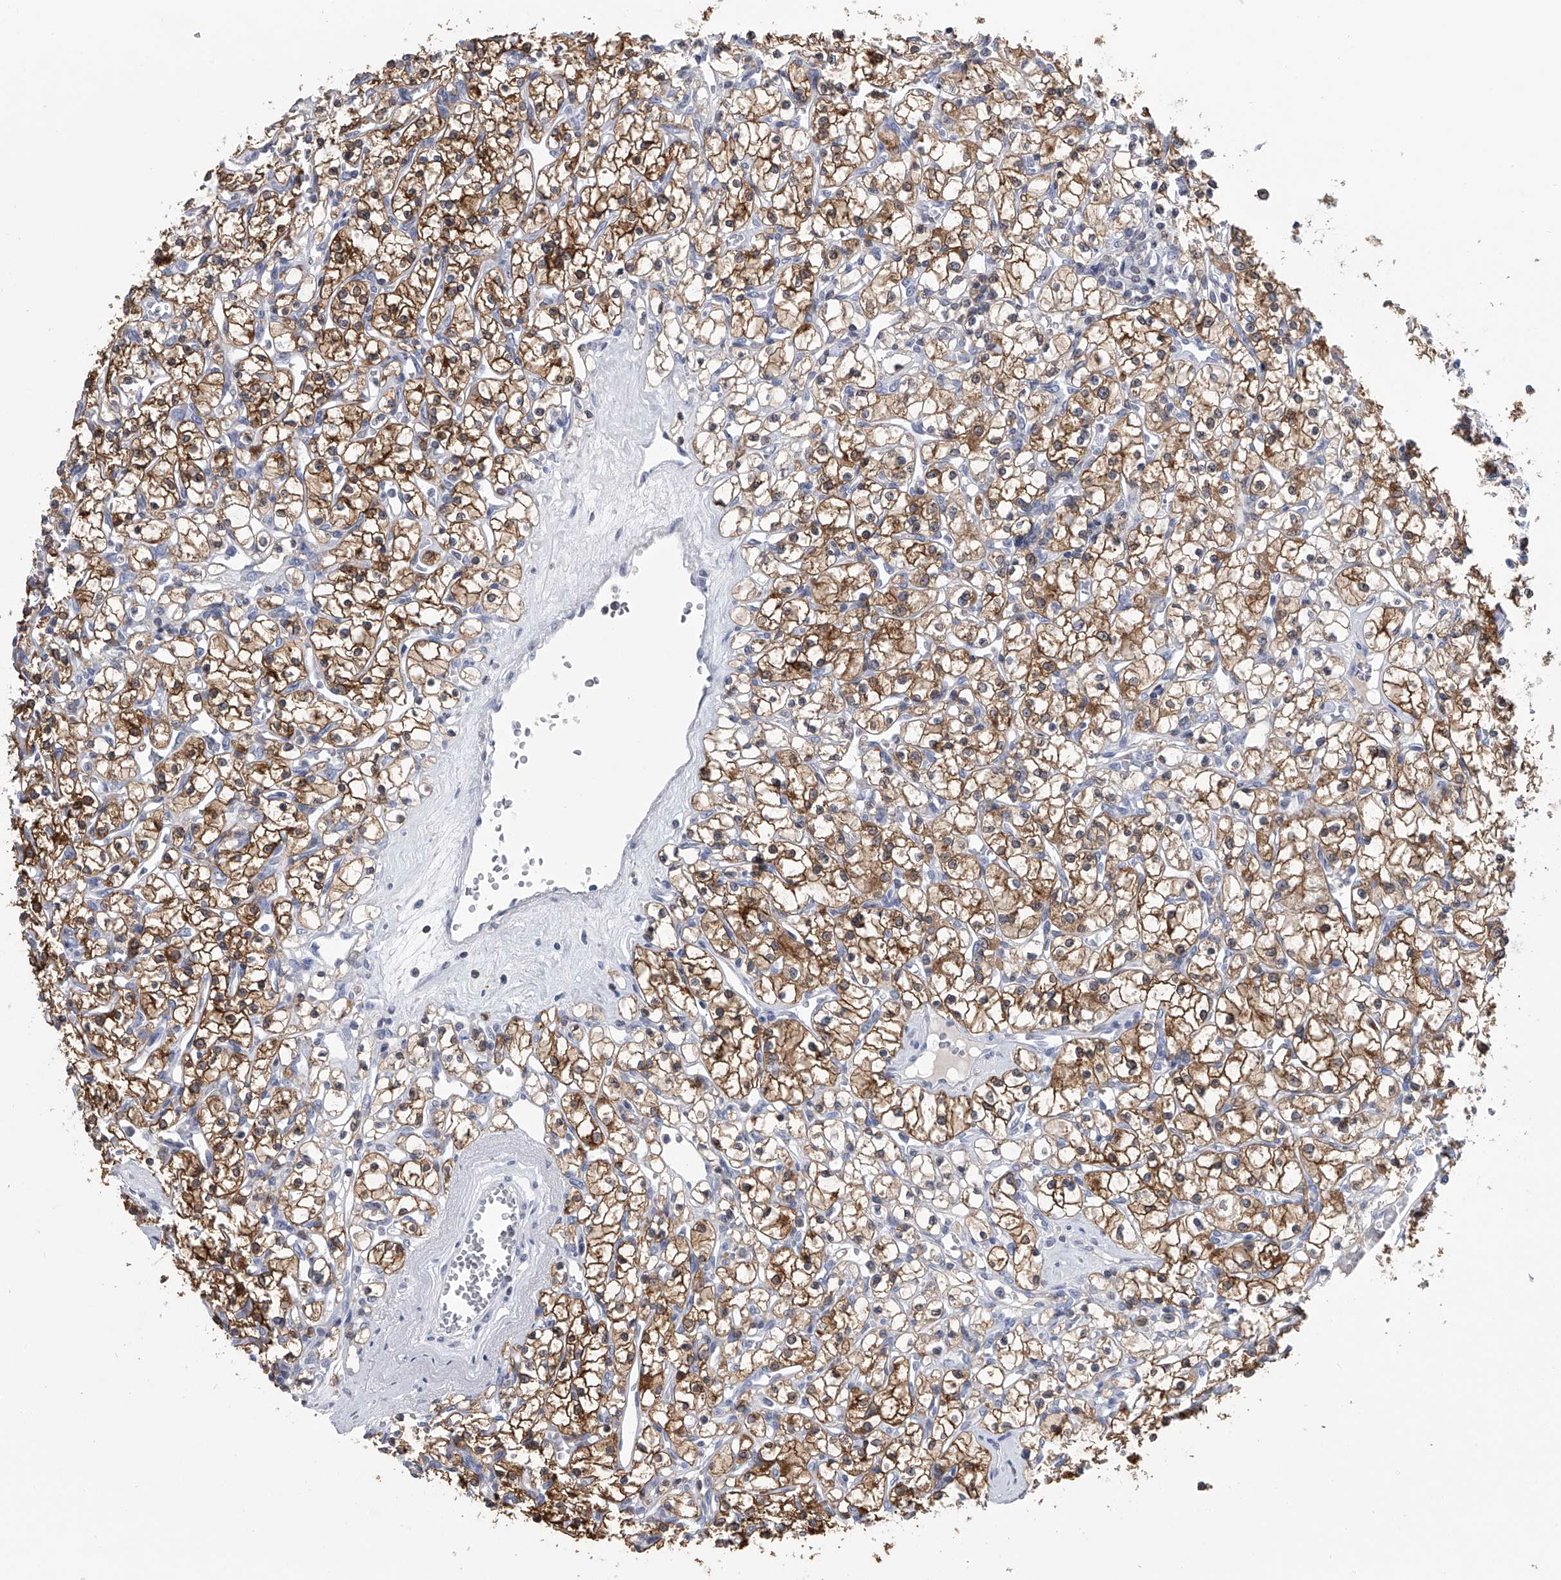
{"staining": {"intensity": "moderate", "quantity": ">75%", "location": "cytoplasmic/membranous"}, "tissue": "renal cancer", "cell_type": "Tumor cells", "image_type": "cancer", "snomed": [{"axis": "morphology", "description": "Adenocarcinoma, NOS"}, {"axis": "topography", "description": "Kidney"}], "caption": "Protein staining of adenocarcinoma (renal) tissue demonstrates moderate cytoplasmic/membranous positivity in approximately >75% of tumor cells.", "gene": "TASP1", "patient": {"sex": "female", "age": 59}}